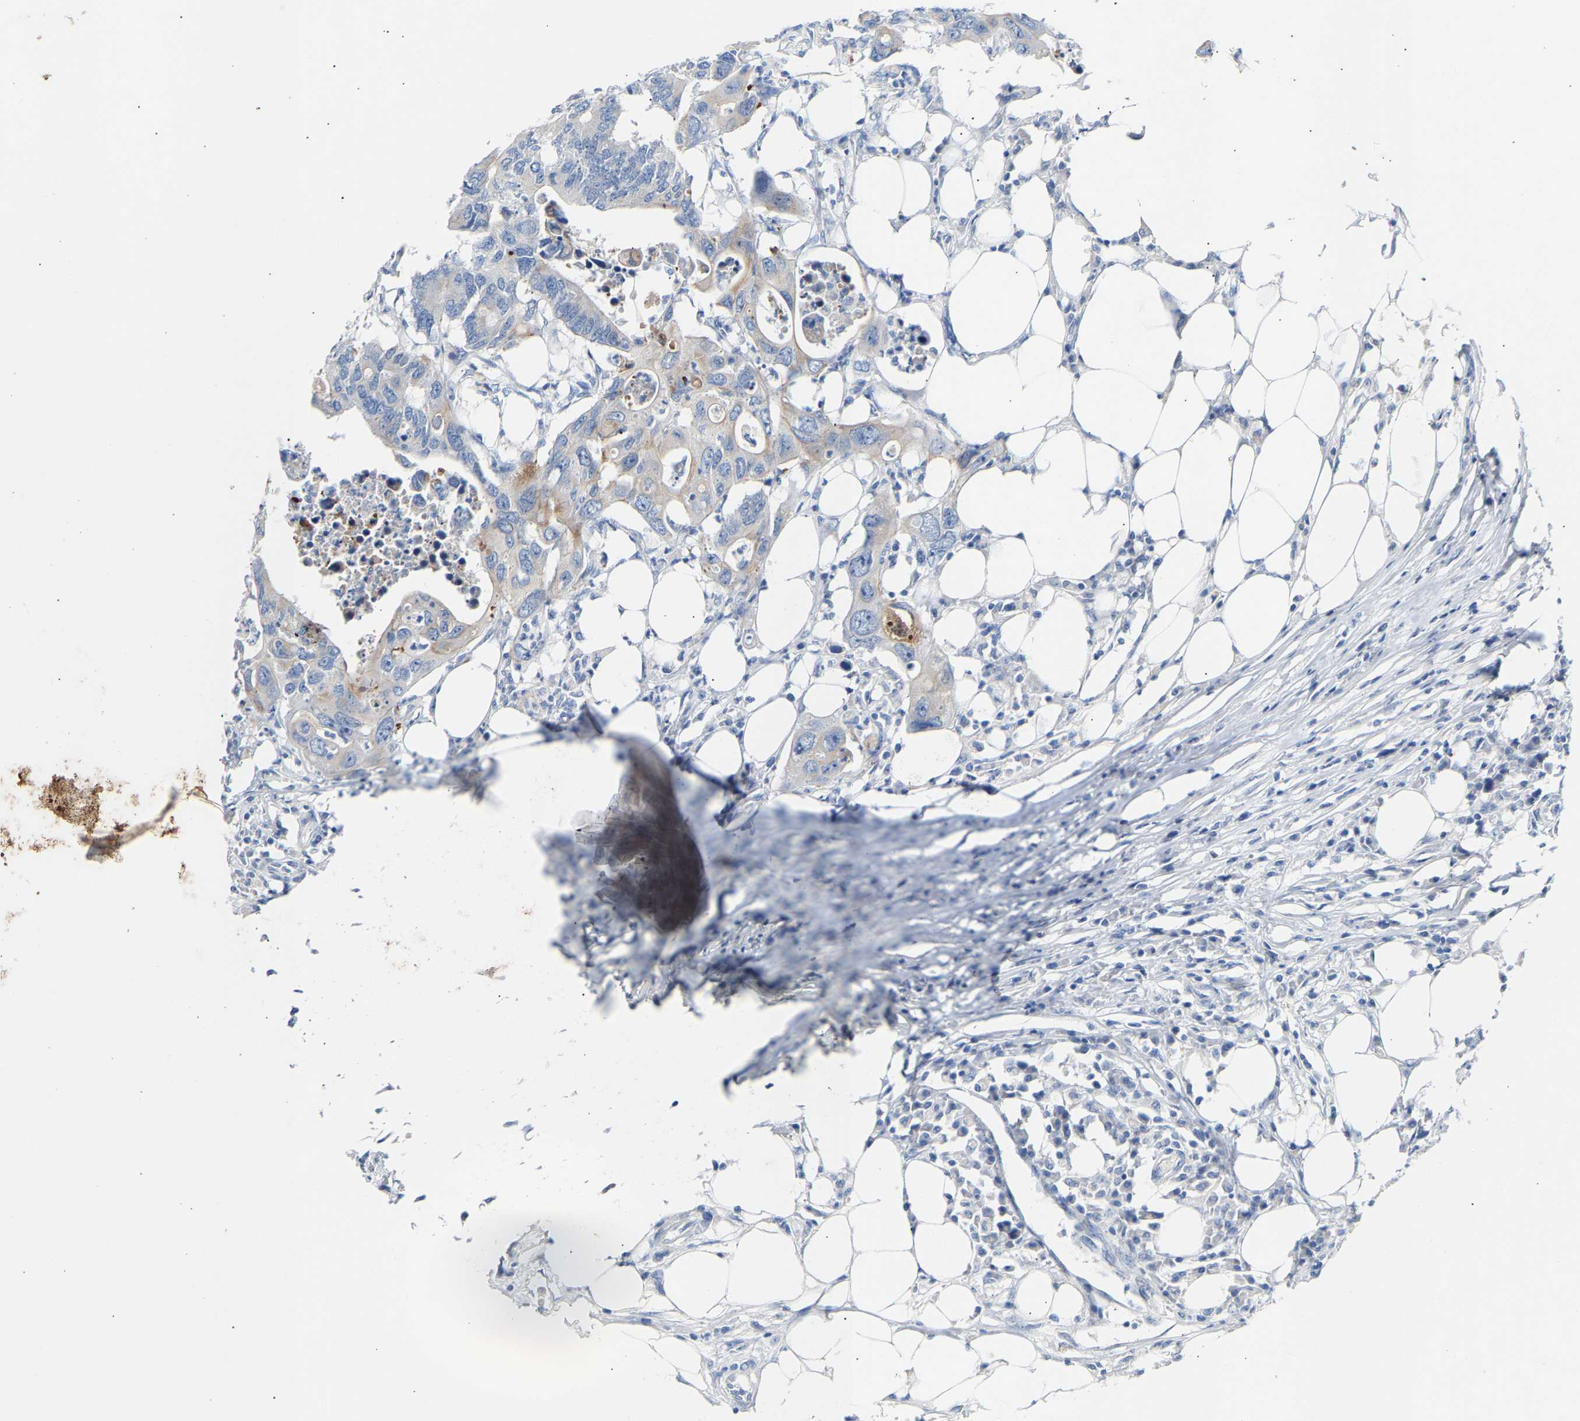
{"staining": {"intensity": "weak", "quantity": "<25%", "location": "cytoplasmic/membranous"}, "tissue": "colorectal cancer", "cell_type": "Tumor cells", "image_type": "cancer", "snomed": [{"axis": "morphology", "description": "Adenocarcinoma, NOS"}, {"axis": "topography", "description": "Colon"}], "caption": "An image of adenocarcinoma (colorectal) stained for a protein exhibits no brown staining in tumor cells. The staining is performed using DAB brown chromogen with nuclei counter-stained in using hematoxylin.", "gene": "PEX1", "patient": {"sex": "male", "age": 71}}